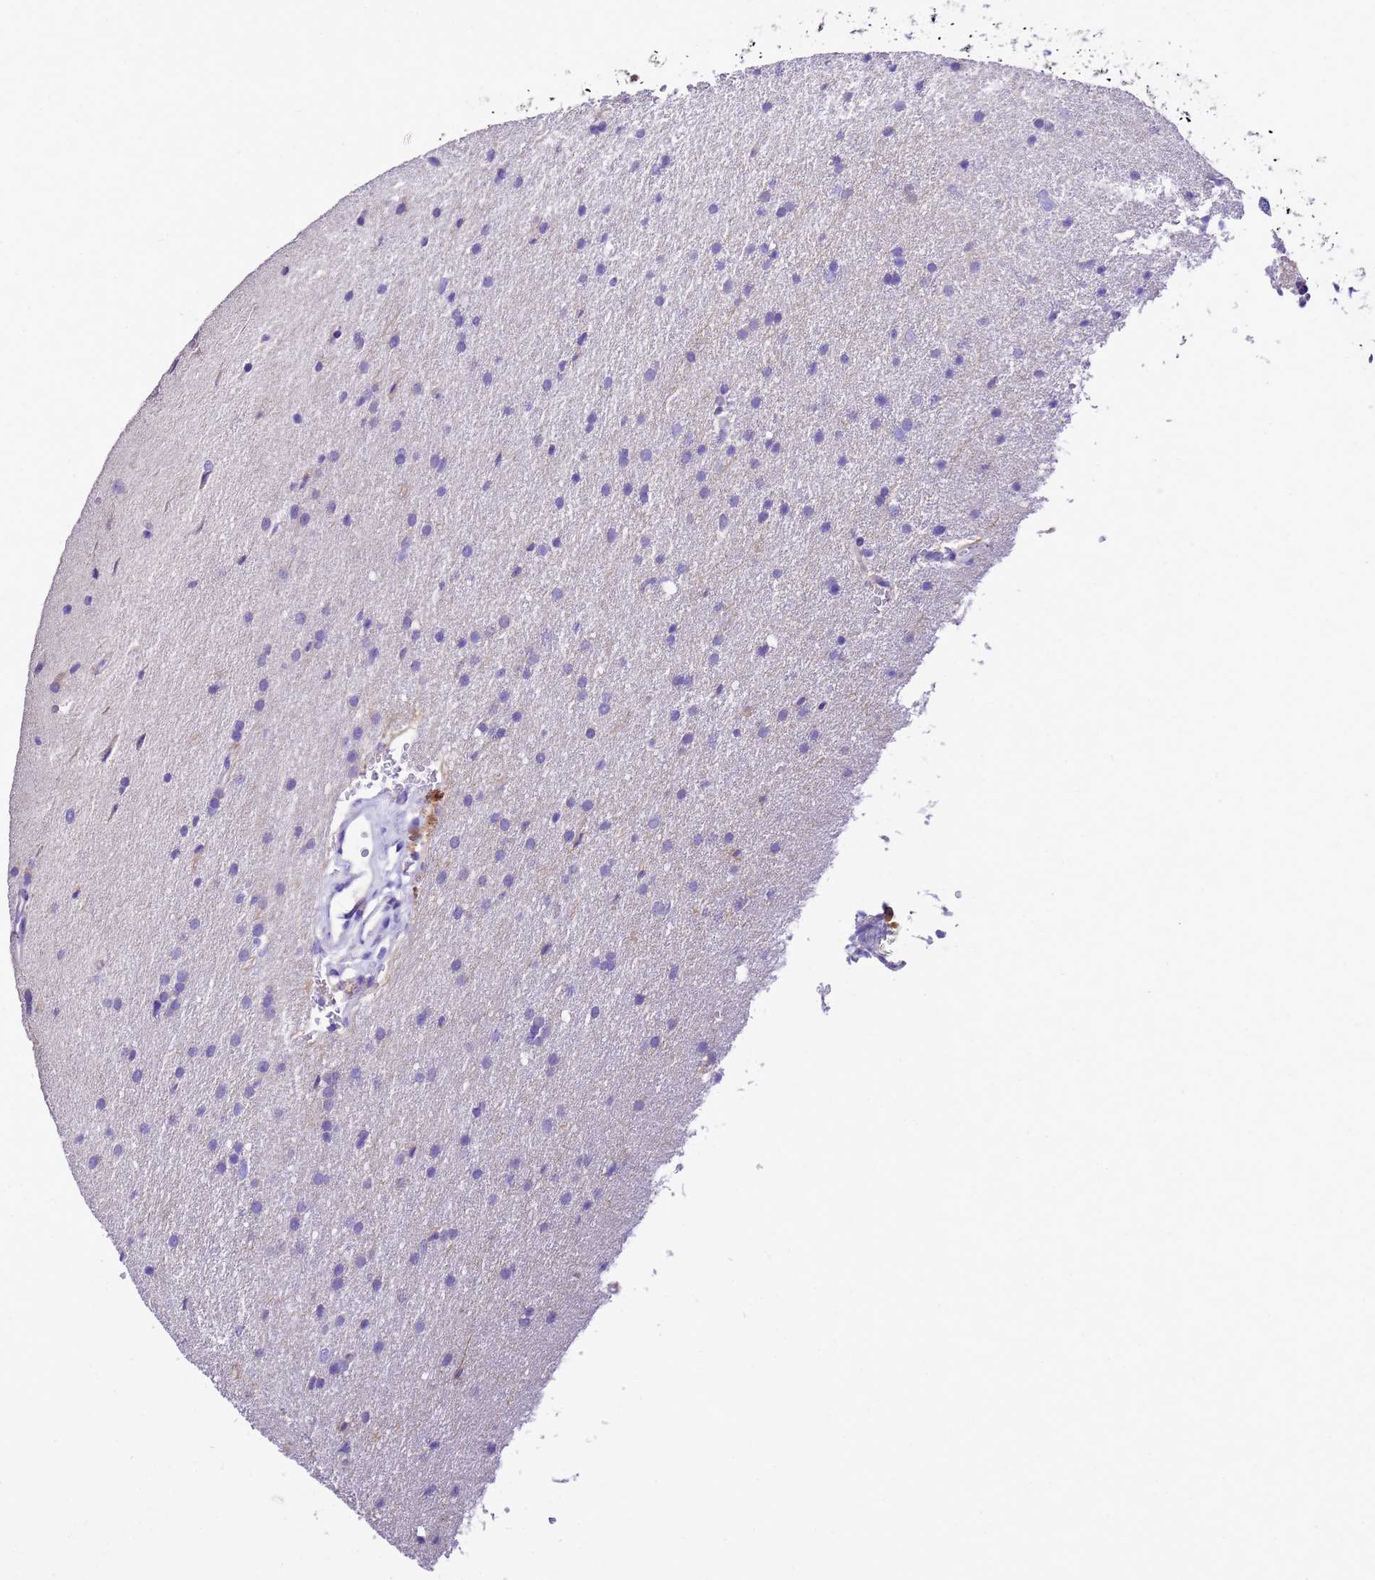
{"staining": {"intensity": "negative", "quantity": "none", "location": "none"}, "tissue": "glioma", "cell_type": "Tumor cells", "image_type": "cancer", "snomed": [{"axis": "morphology", "description": "Glioma, malignant, High grade"}, {"axis": "topography", "description": "Cerebral cortex"}], "caption": "Immunohistochemistry photomicrograph of neoplastic tissue: human glioma stained with DAB displays no significant protein expression in tumor cells.", "gene": "UGT2A1", "patient": {"sex": "female", "age": 36}}